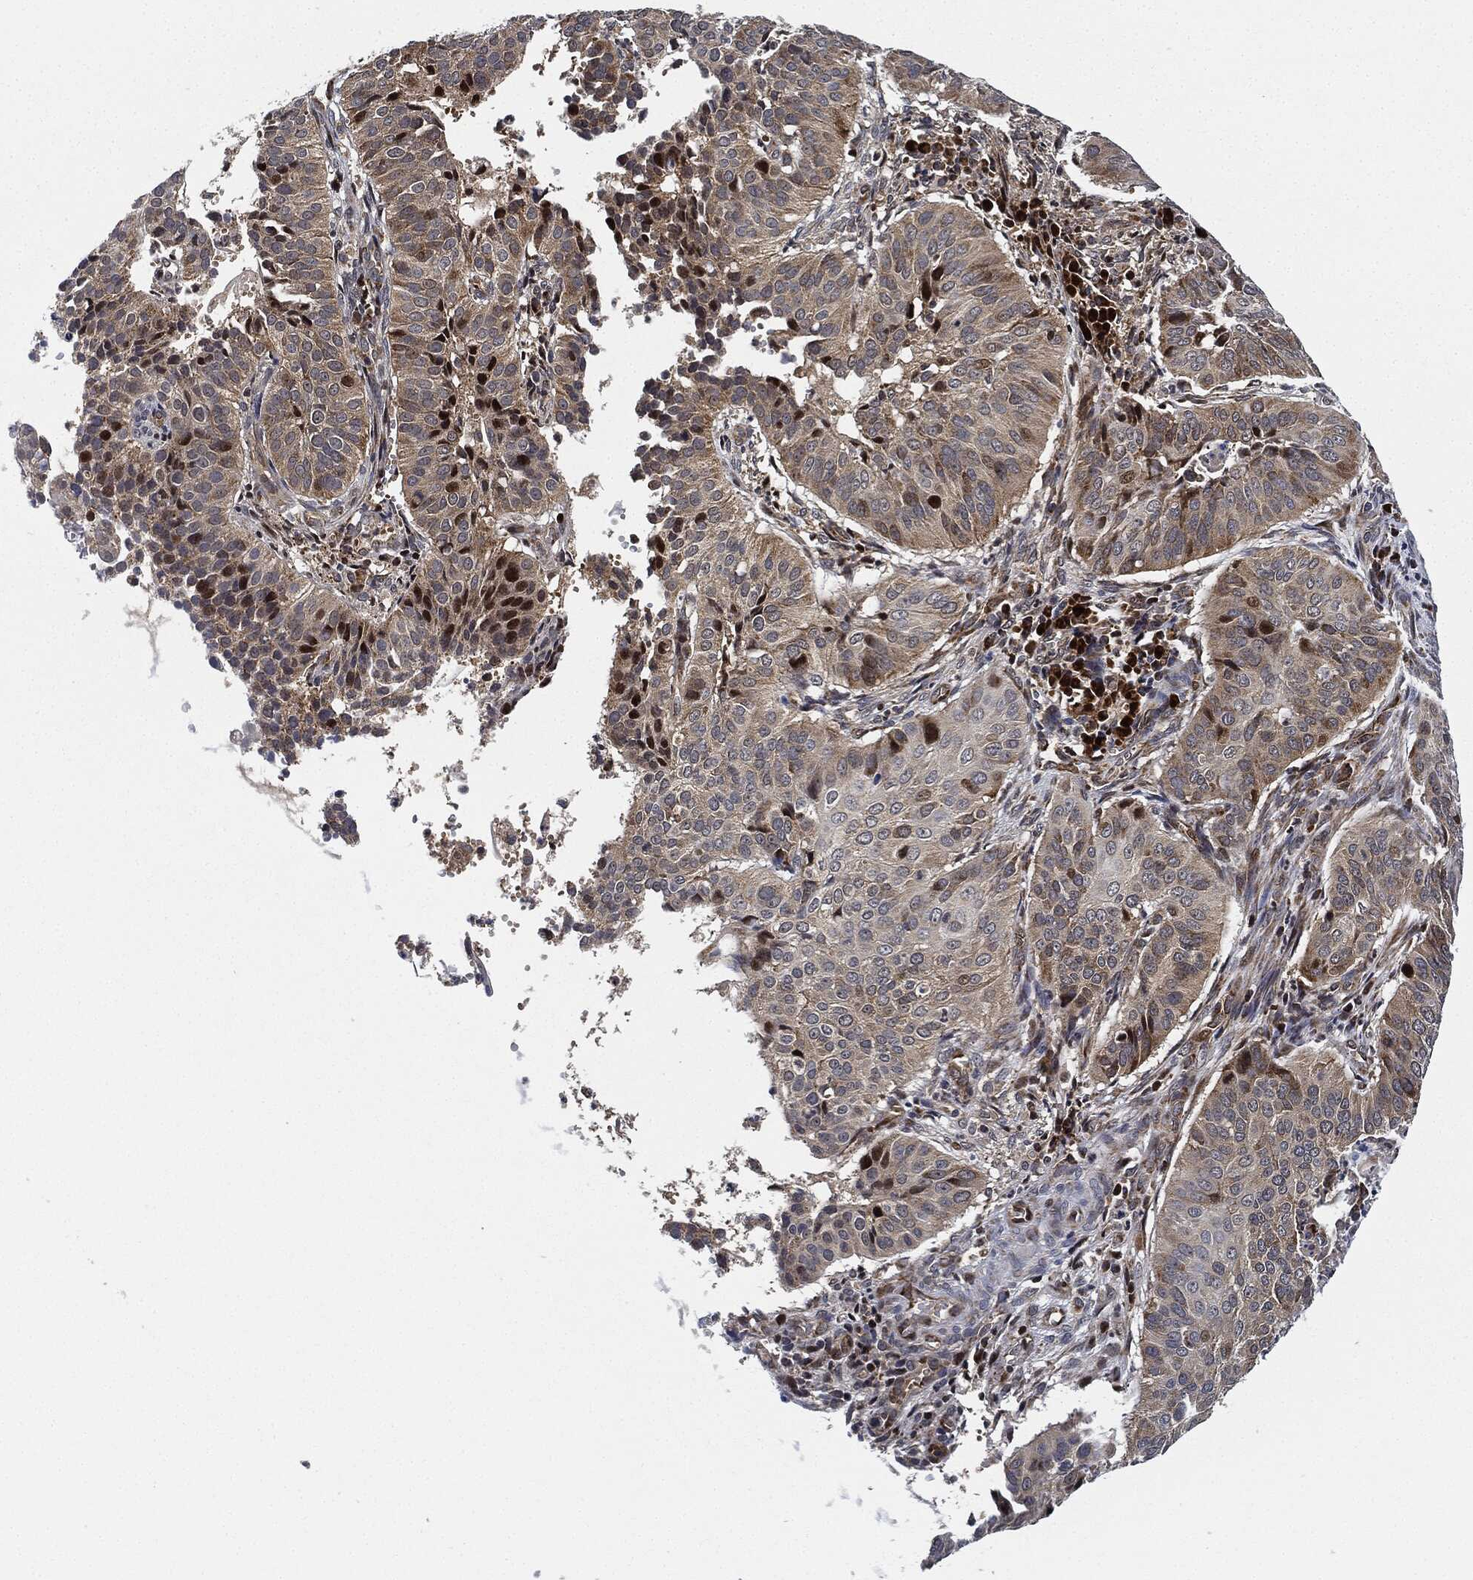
{"staining": {"intensity": "moderate", "quantity": "<25%", "location": "cytoplasmic/membranous"}, "tissue": "cervical cancer", "cell_type": "Tumor cells", "image_type": "cancer", "snomed": [{"axis": "morphology", "description": "Normal tissue, NOS"}, {"axis": "morphology", "description": "Squamous cell carcinoma, NOS"}, {"axis": "topography", "description": "Cervix"}], "caption": "High-magnification brightfield microscopy of squamous cell carcinoma (cervical) stained with DAB (3,3'-diaminobenzidine) (brown) and counterstained with hematoxylin (blue). tumor cells exhibit moderate cytoplasmic/membranous positivity is appreciated in approximately<25% of cells.", "gene": "RNASEL", "patient": {"sex": "female", "age": 39}}